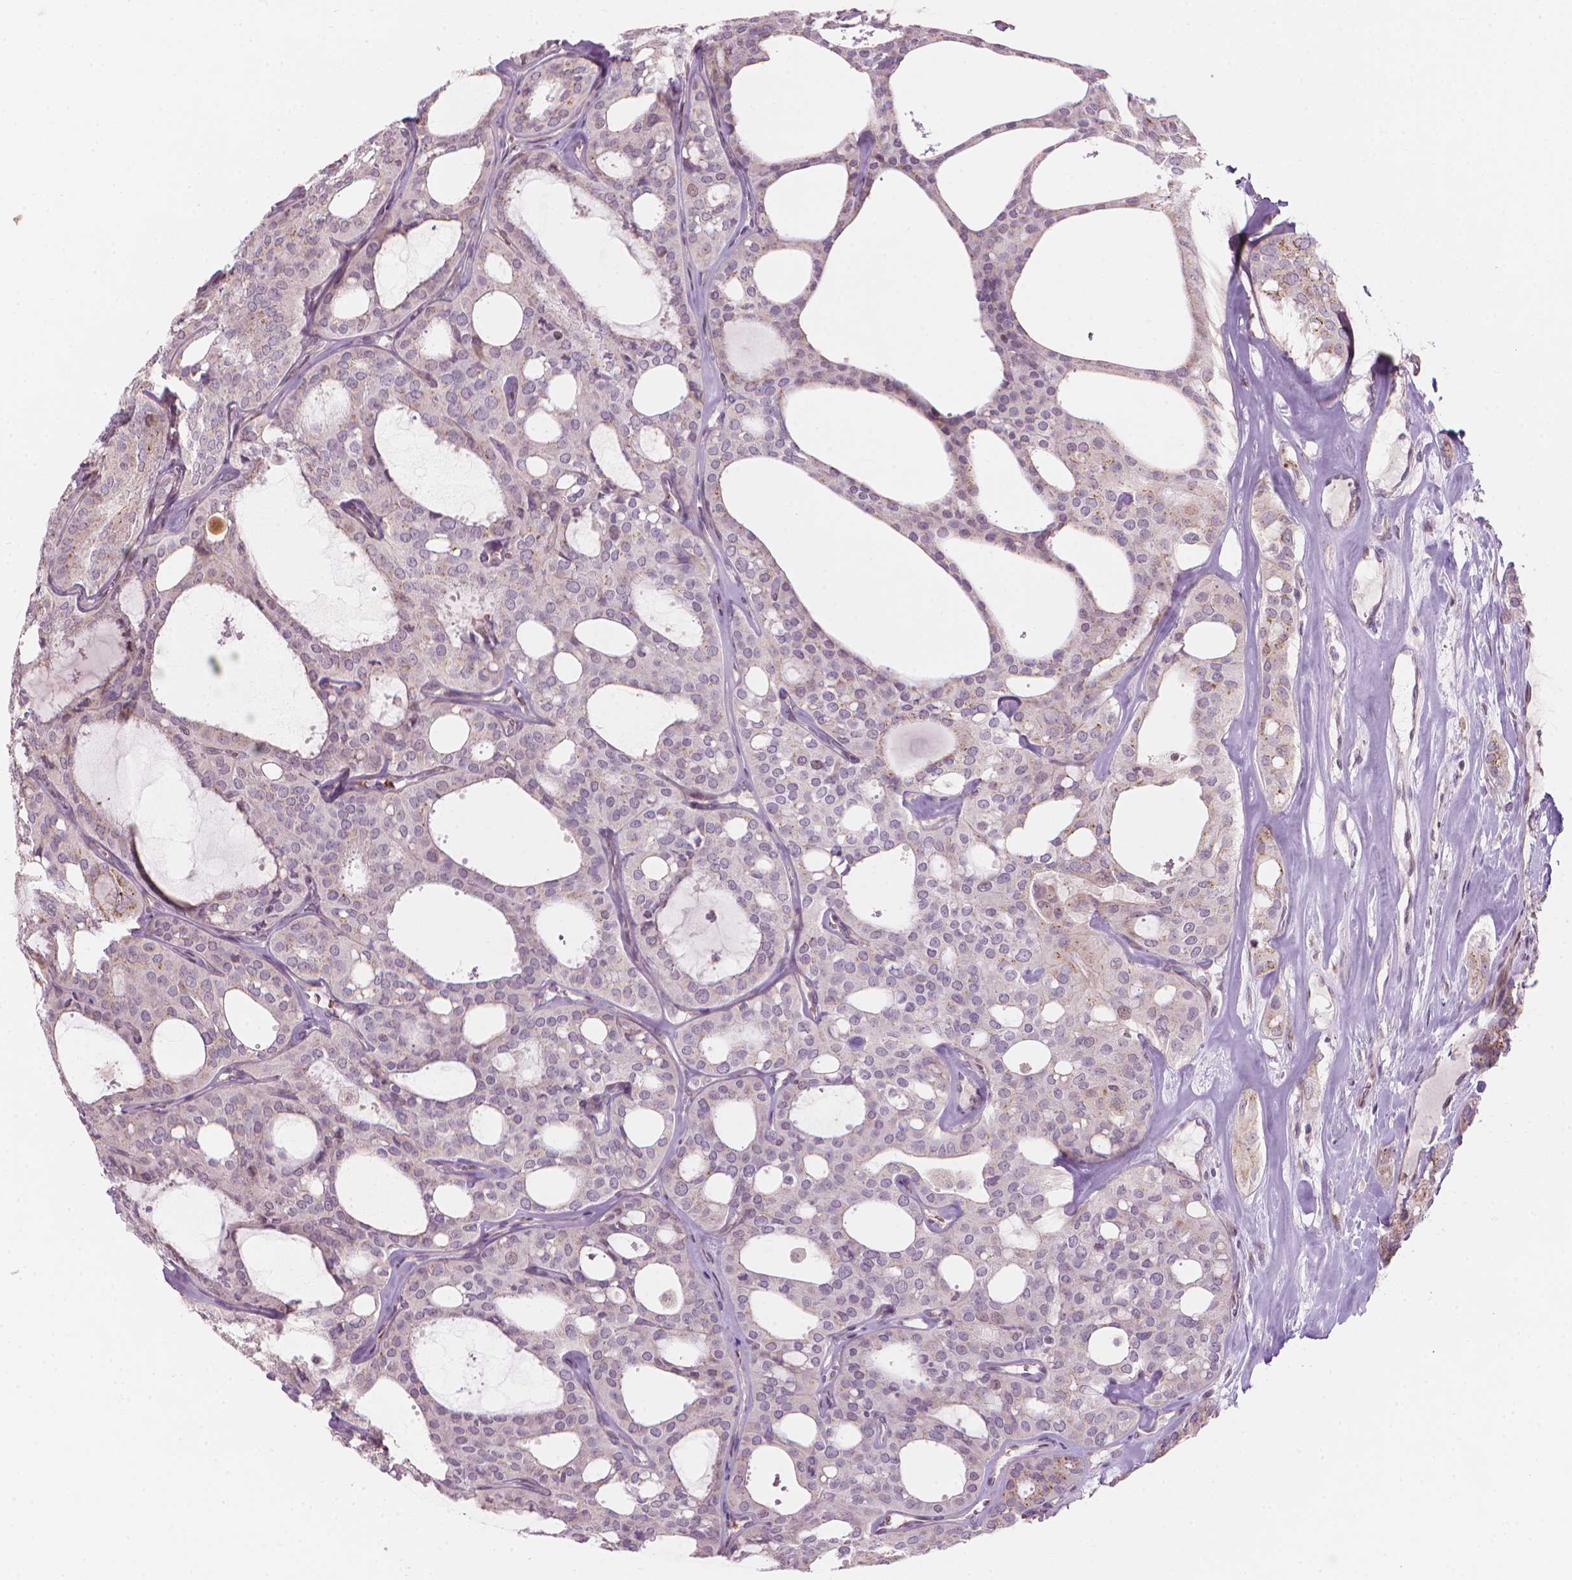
{"staining": {"intensity": "moderate", "quantity": "25%-75%", "location": "cytoplasmic/membranous"}, "tissue": "thyroid cancer", "cell_type": "Tumor cells", "image_type": "cancer", "snomed": [{"axis": "morphology", "description": "Follicular adenoma carcinoma, NOS"}, {"axis": "topography", "description": "Thyroid gland"}], "caption": "There is medium levels of moderate cytoplasmic/membranous expression in tumor cells of thyroid cancer, as demonstrated by immunohistochemical staining (brown color).", "gene": "IFFO1", "patient": {"sex": "male", "age": 75}}